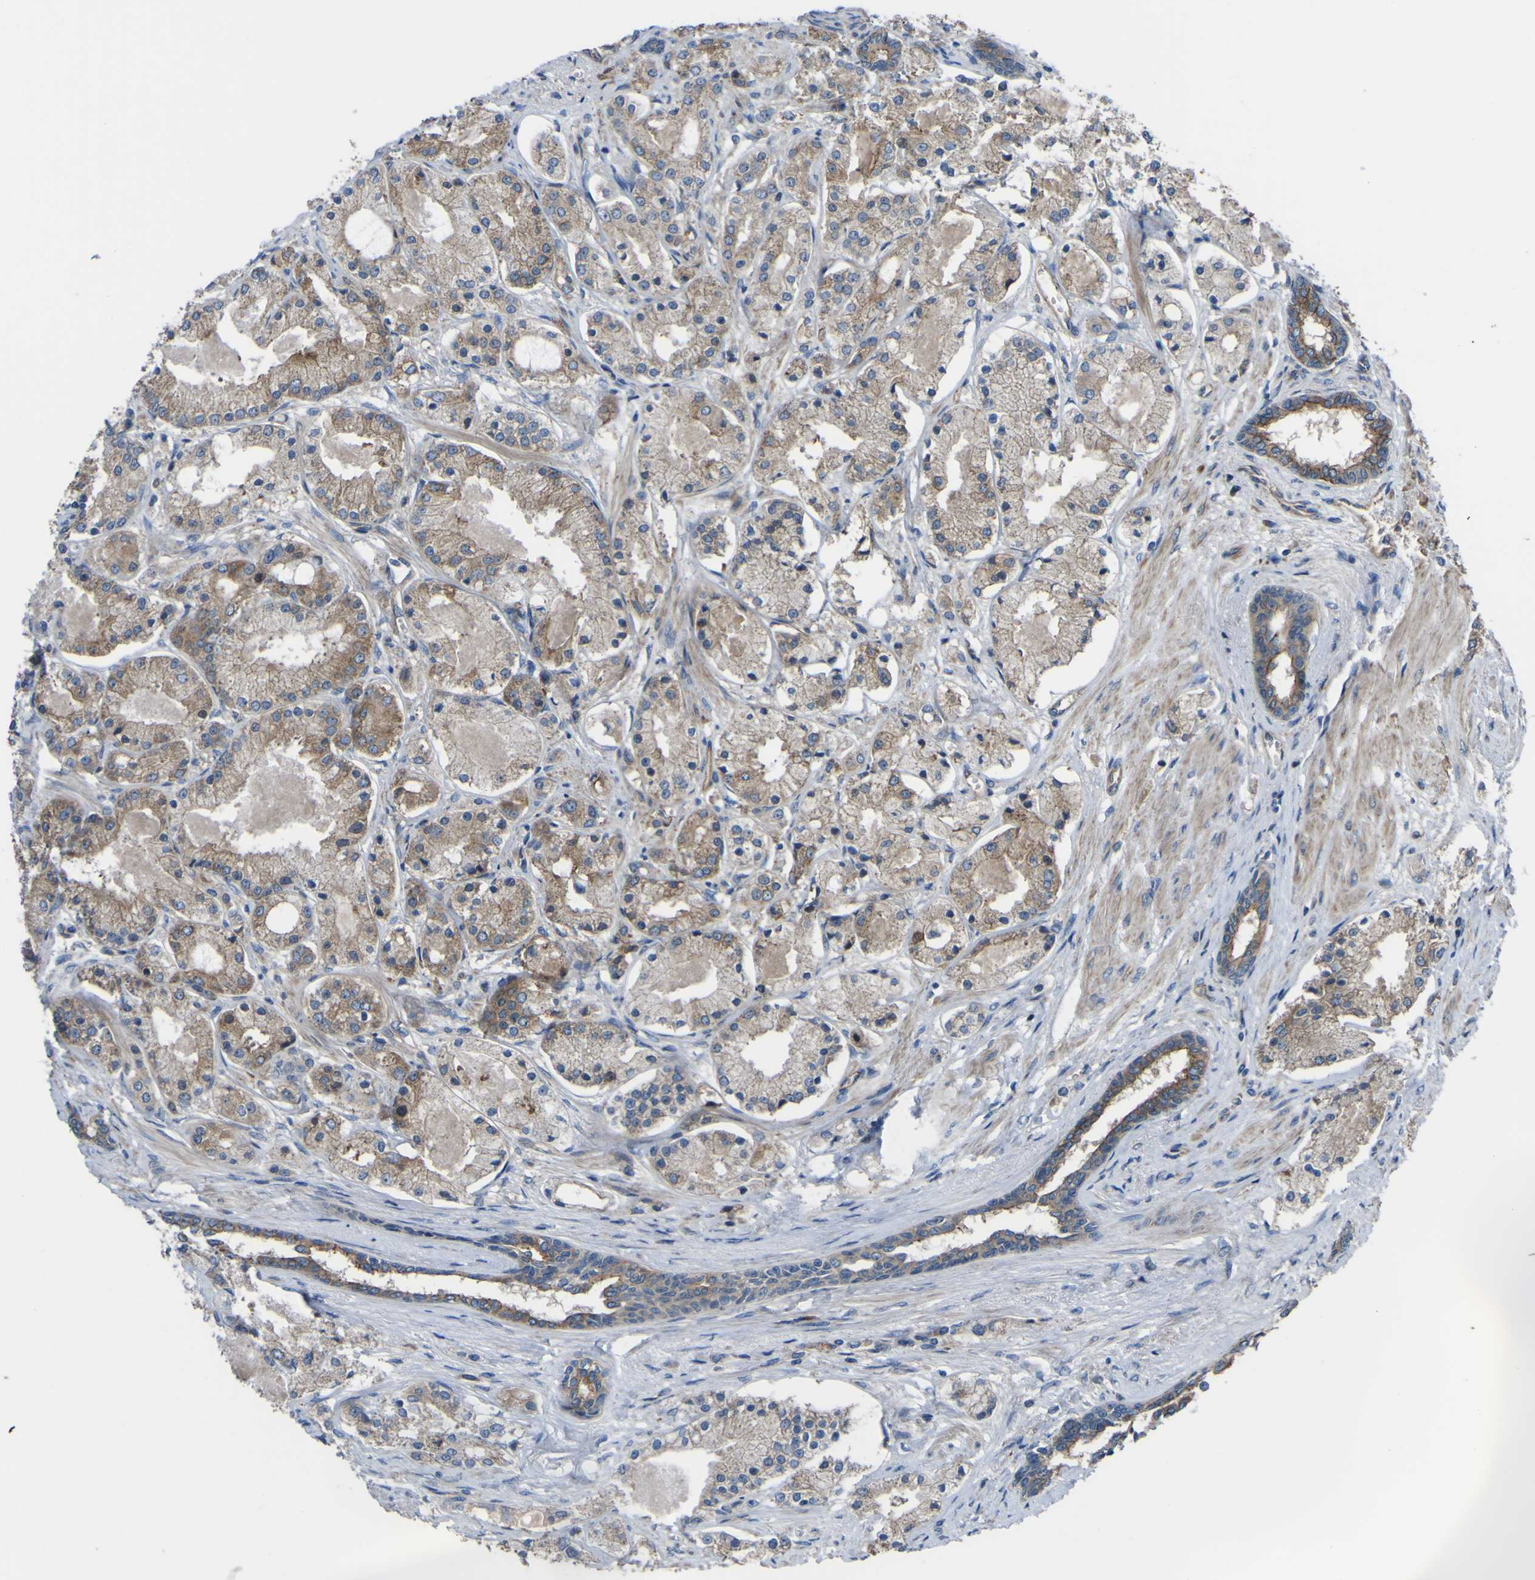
{"staining": {"intensity": "weak", "quantity": ">75%", "location": "cytoplasmic/membranous"}, "tissue": "prostate cancer", "cell_type": "Tumor cells", "image_type": "cancer", "snomed": [{"axis": "morphology", "description": "Adenocarcinoma, High grade"}, {"axis": "topography", "description": "Prostate"}], "caption": "A high-resolution image shows immunohistochemistry staining of high-grade adenocarcinoma (prostate), which exhibits weak cytoplasmic/membranous staining in about >75% of tumor cells.", "gene": "FBXO30", "patient": {"sex": "male", "age": 66}}